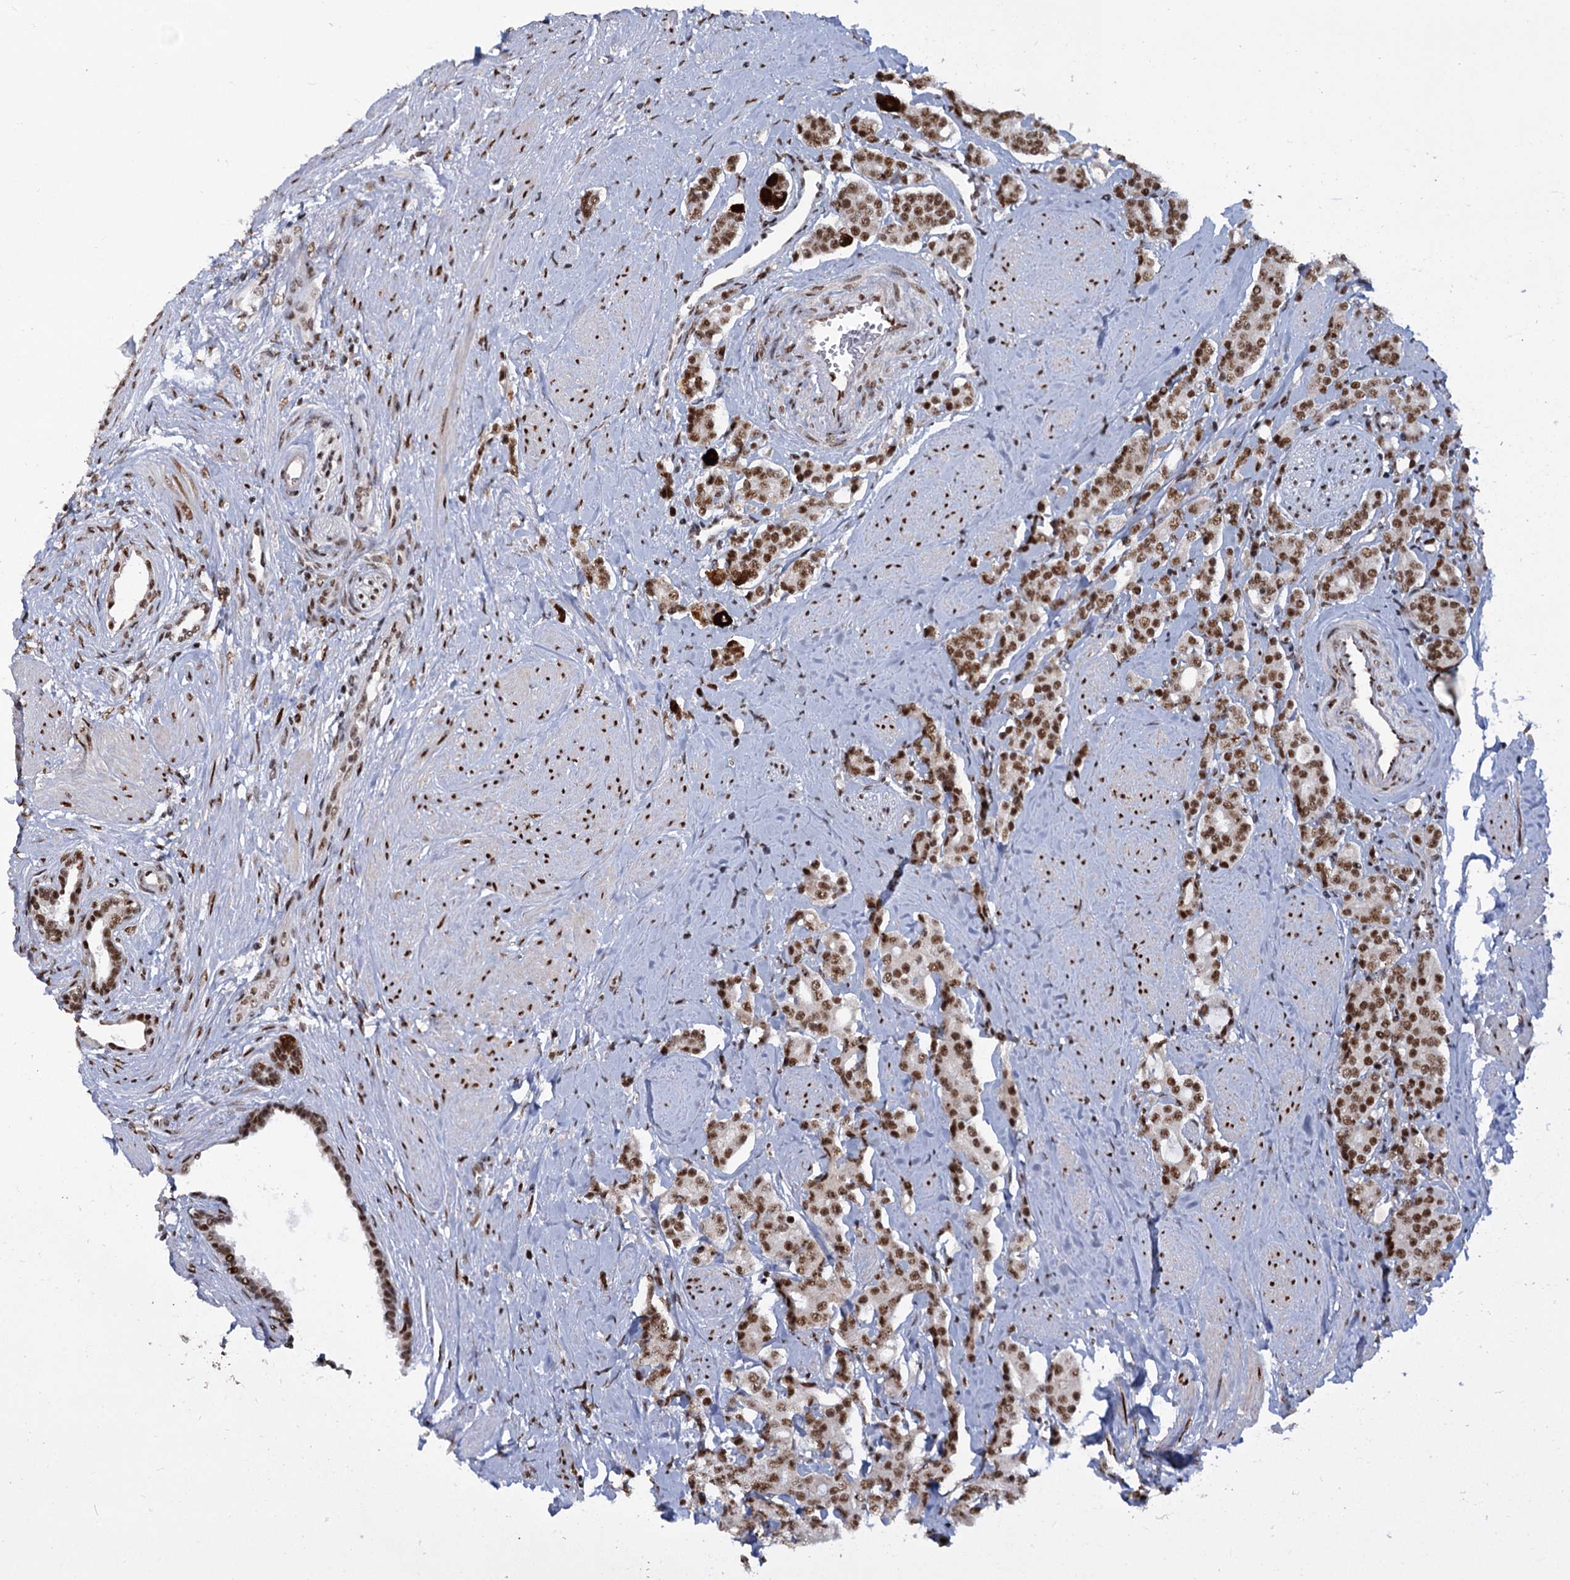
{"staining": {"intensity": "moderate", "quantity": ">75%", "location": "nuclear"}, "tissue": "prostate cancer", "cell_type": "Tumor cells", "image_type": "cancer", "snomed": [{"axis": "morphology", "description": "Adenocarcinoma, High grade"}, {"axis": "topography", "description": "Prostate"}], "caption": "An image showing moderate nuclear staining in about >75% of tumor cells in prostate cancer (adenocarcinoma (high-grade)), as visualized by brown immunohistochemical staining.", "gene": "WBP4", "patient": {"sex": "male", "age": 62}}